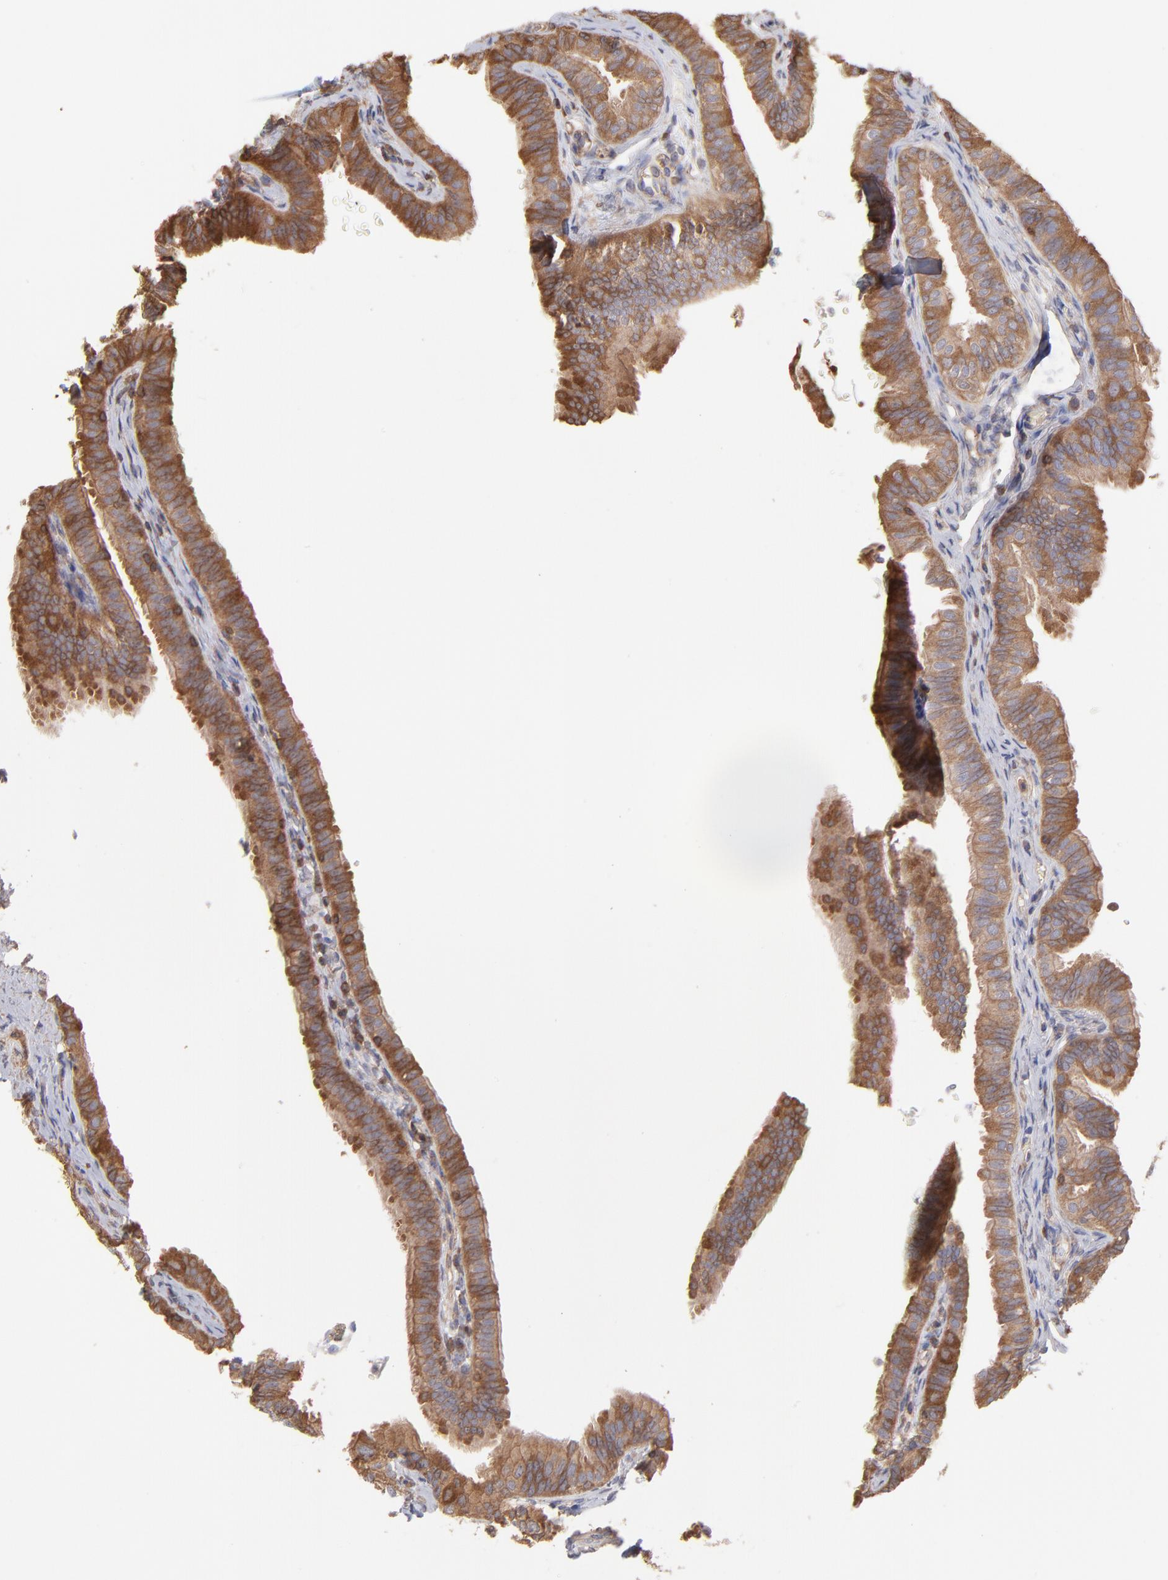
{"staining": {"intensity": "strong", "quantity": ">75%", "location": "cytoplasmic/membranous"}, "tissue": "fallopian tube", "cell_type": "Glandular cells", "image_type": "normal", "snomed": [{"axis": "morphology", "description": "Normal tissue, NOS"}, {"axis": "morphology", "description": "Dermoid, NOS"}, {"axis": "topography", "description": "Fallopian tube"}], "caption": "Protein analysis of unremarkable fallopian tube demonstrates strong cytoplasmic/membranous expression in about >75% of glandular cells. Nuclei are stained in blue.", "gene": "MAP2K2", "patient": {"sex": "female", "age": 33}}